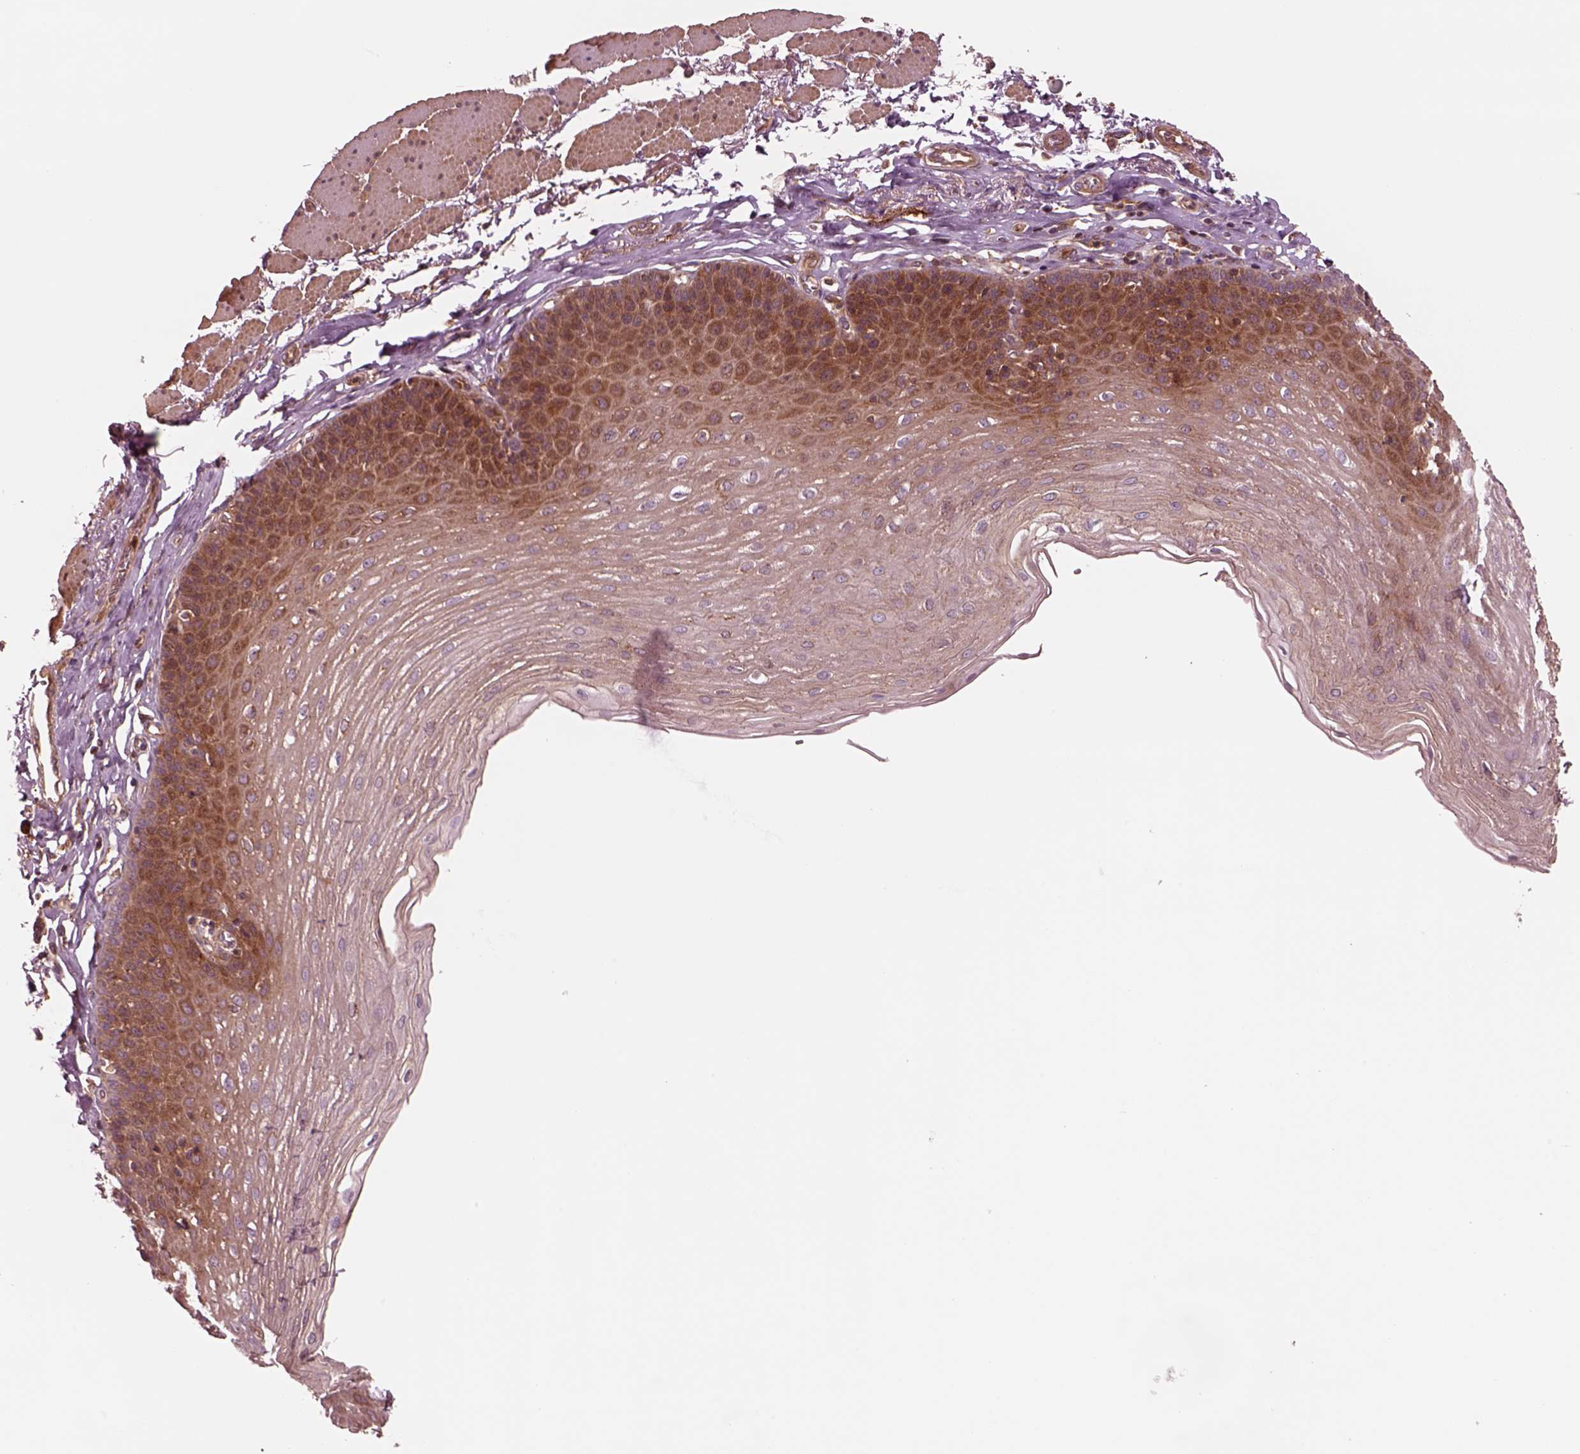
{"staining": {"intensity": "moderate", "quantity": "25%-75%", "location": "cytoplasmic/membranous"}, "tissue": "esophagus", "cell_type": "Squamous epithelial cells", "image_type": "normal", "snomed": [{"axis": "morphology", "description": "Normal tissue, NOS"}, {"axis": "topography", "description": "Esophagus"}], "caption": "DAB immunohistochemical staining of normal human esophagus reveals moderate cytoplasmic/membranous protein expression in about 25%-75% of squamous epithelial cells. (DAB (3,3'-diaminobenzidine) IHC, brown staining for protein, blue staining for nuclei).", "gene": "ASCC2", "patient": {"sex": "female", "age": 81}}